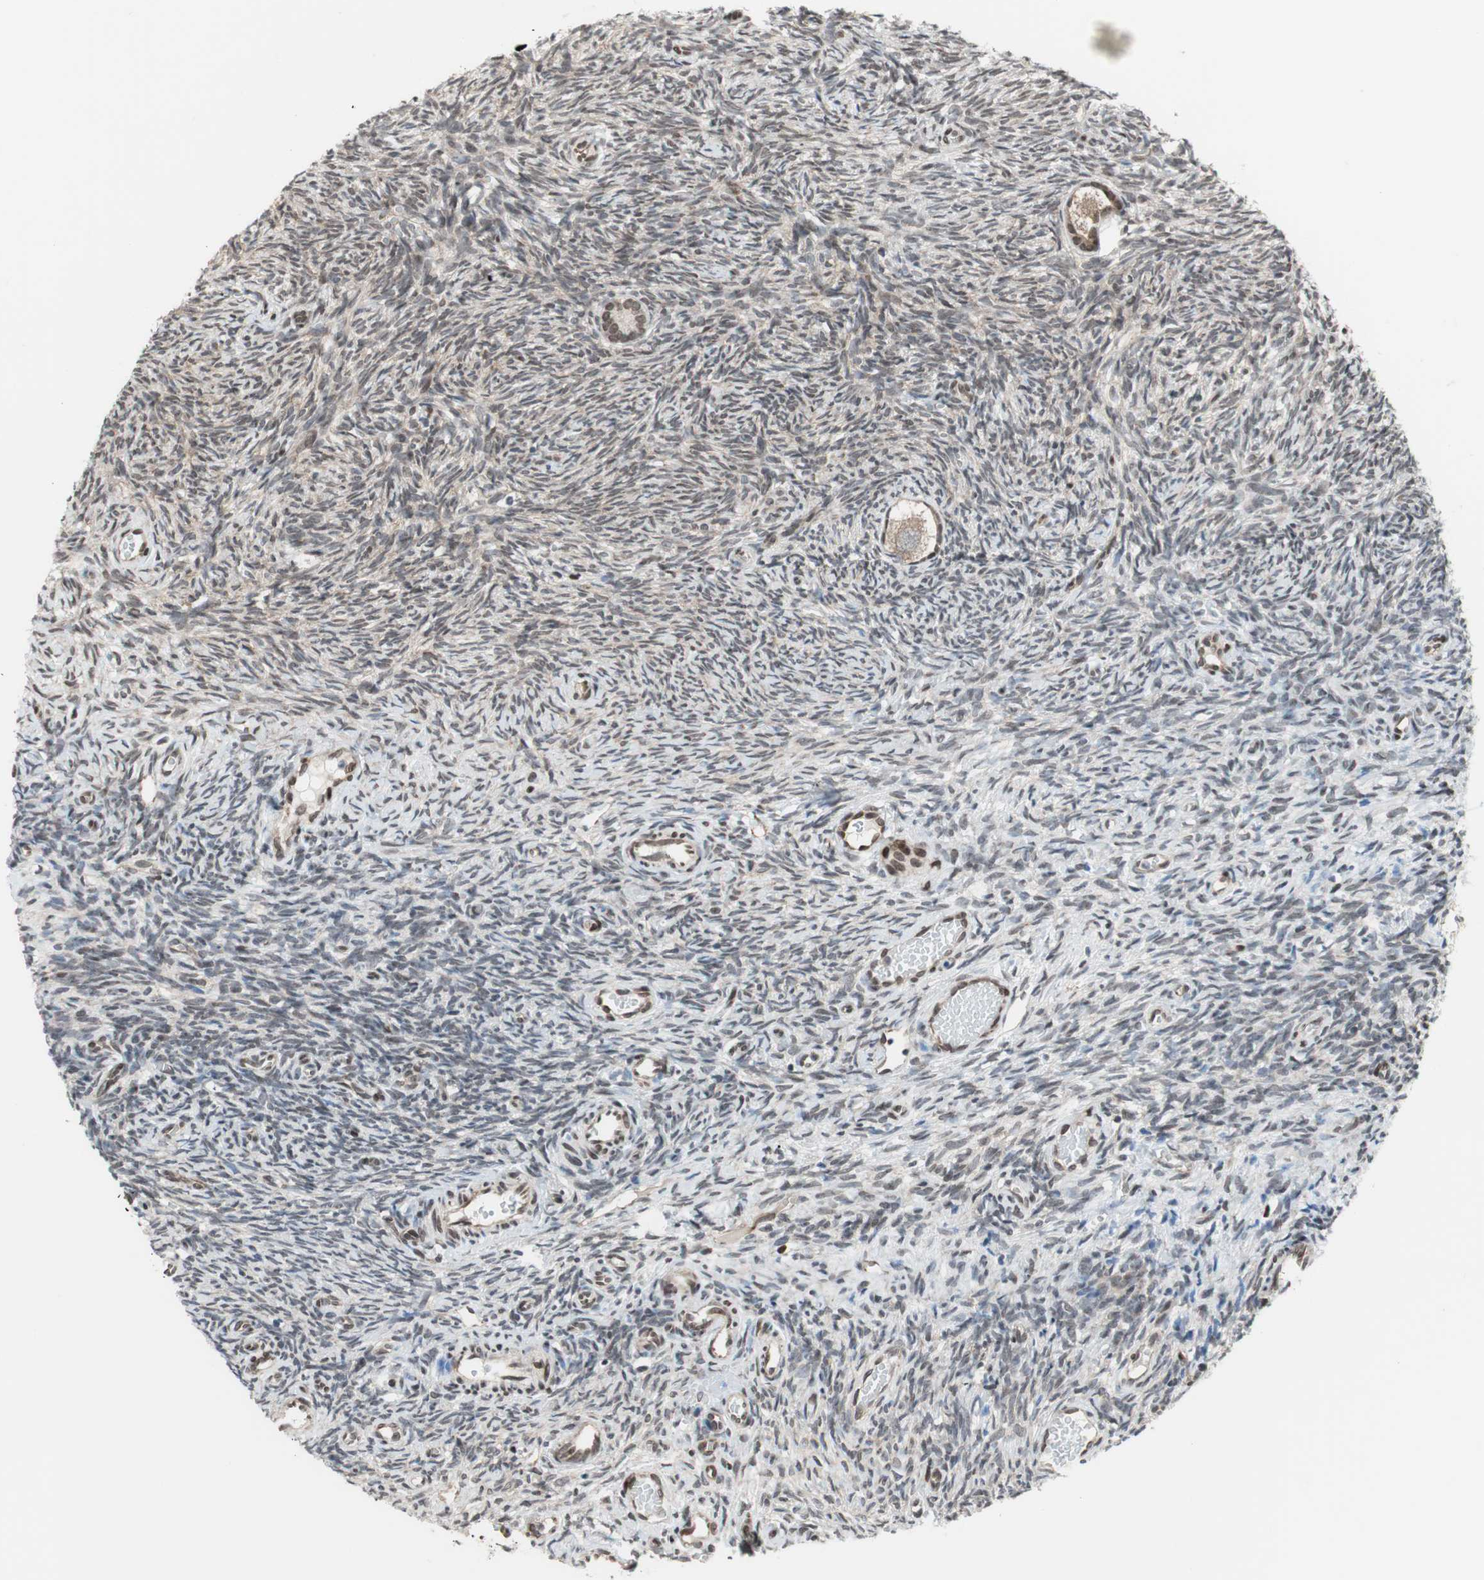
{"staining": {"intensity": "moderate", "quantity": "25%-75%", "location": "cytoplasmic/membranous"}, "tissue": "ovary", "cell_type": "Follicle cells", "image_type": "normal", "snomed": [{"axis": "morphology", "description": "Normal tissue, NOS"}, {"axis": "topography", "description": "Ovary"}], "caption": "Protein expression by immunohistochemistry (IHC) reveals moderate cytoplasmic/membranous positivity in approximately 25%-75% of follicle cells in unremarkable ovary.", "gene": "ZNF512B", "patient": {"sex": "female", "age": 35}}